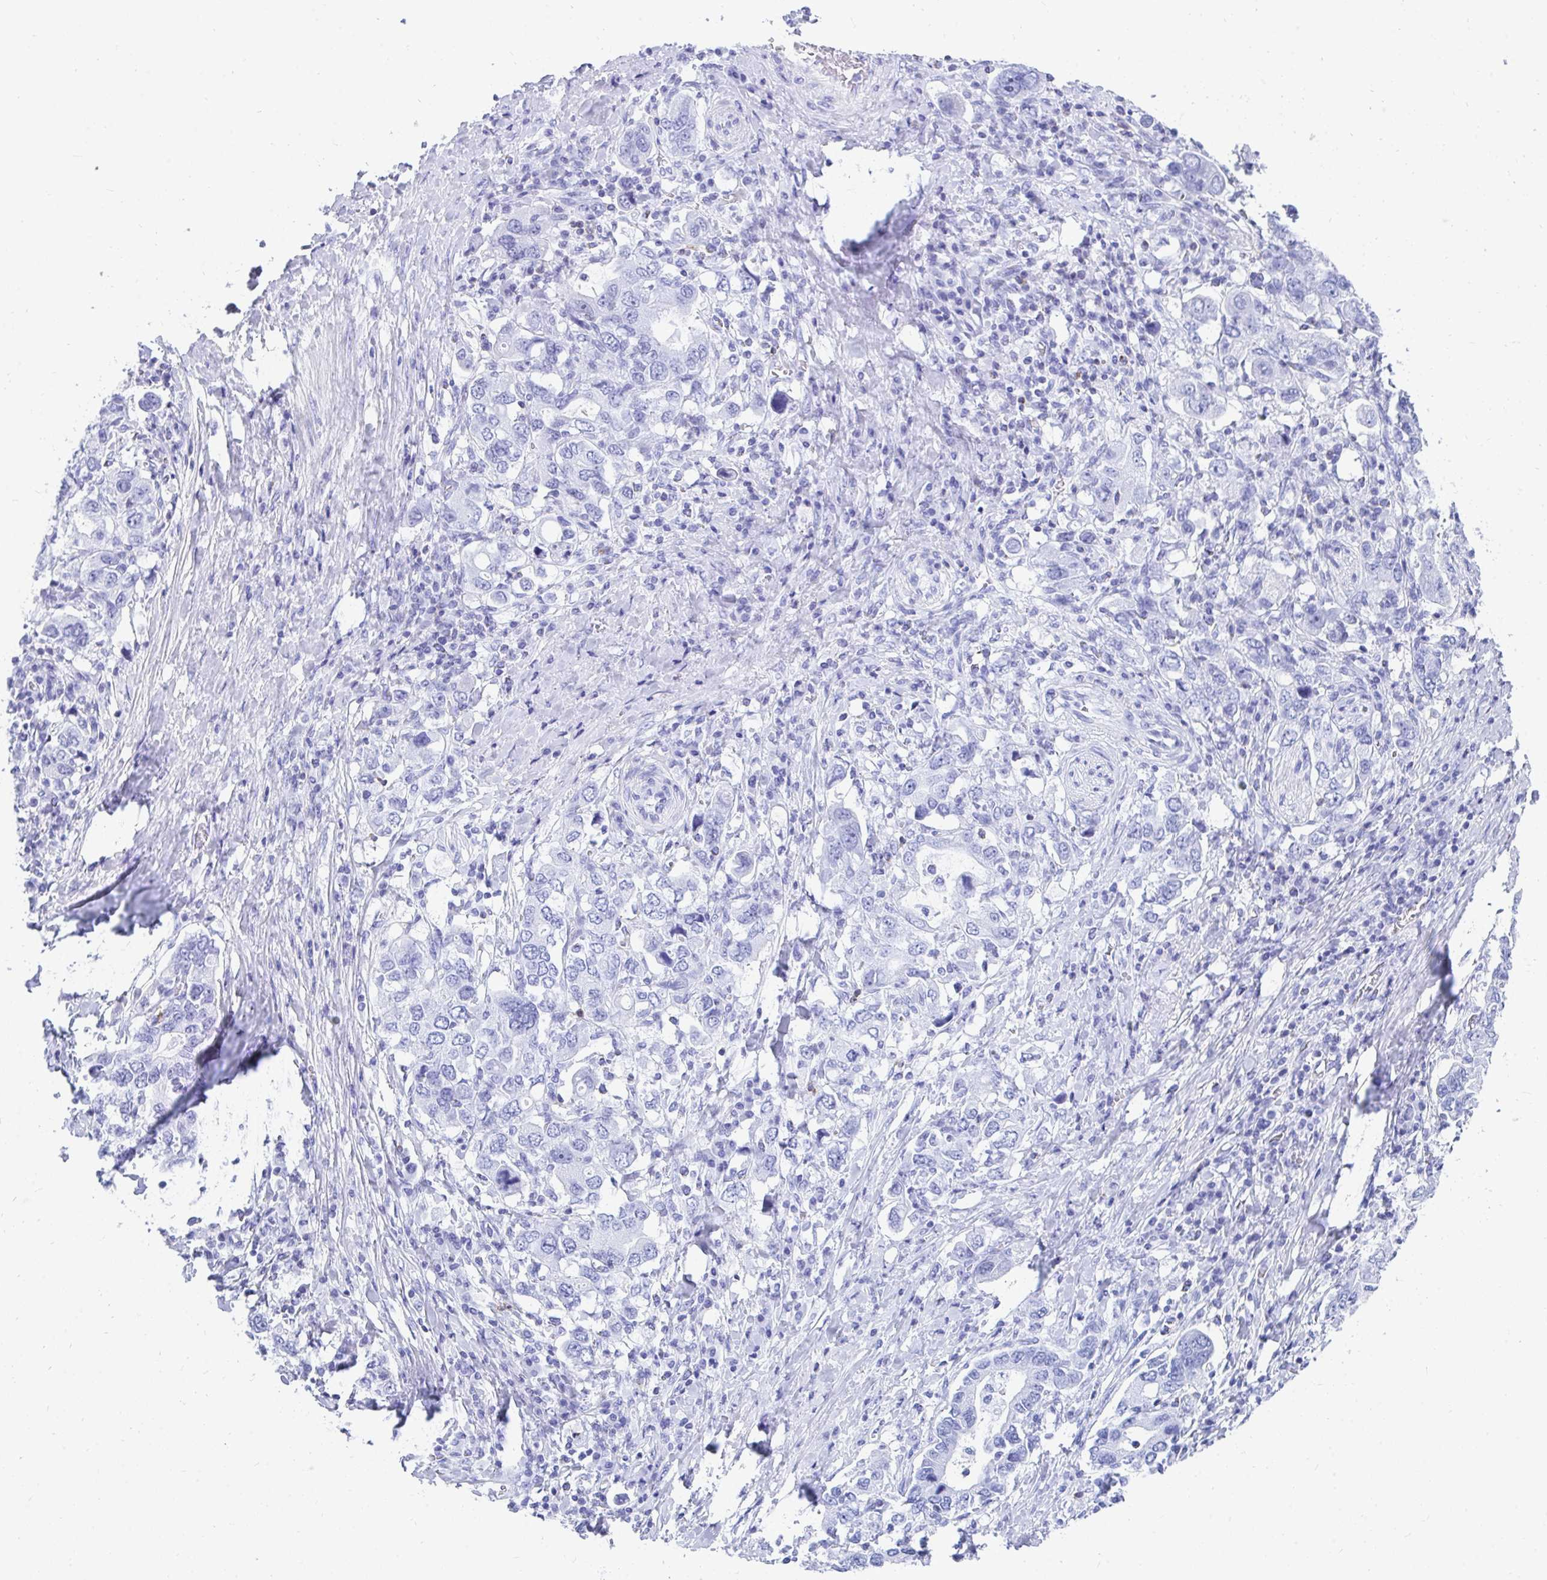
{"staining": {"intensity": "negative", "quantity": "none", "location": "none"}, "tissue": "stomach cancer", "cell_type": "Tumor cells", "image_type": "cancer", "snomed": [{"axis": "morphology", "description": "Adenocarcinoma, NOS"}, {"axis": "topography", "description": "Stomach, upper"}, {"axis": "topography", "description": "Stomach"}], "caption": "Adenocarcinoma (stomach) stained for a protein using IHC shows no positivity tumor cells.", "gene": "CD7", "patient": {"sex": "male", "age": 62}}